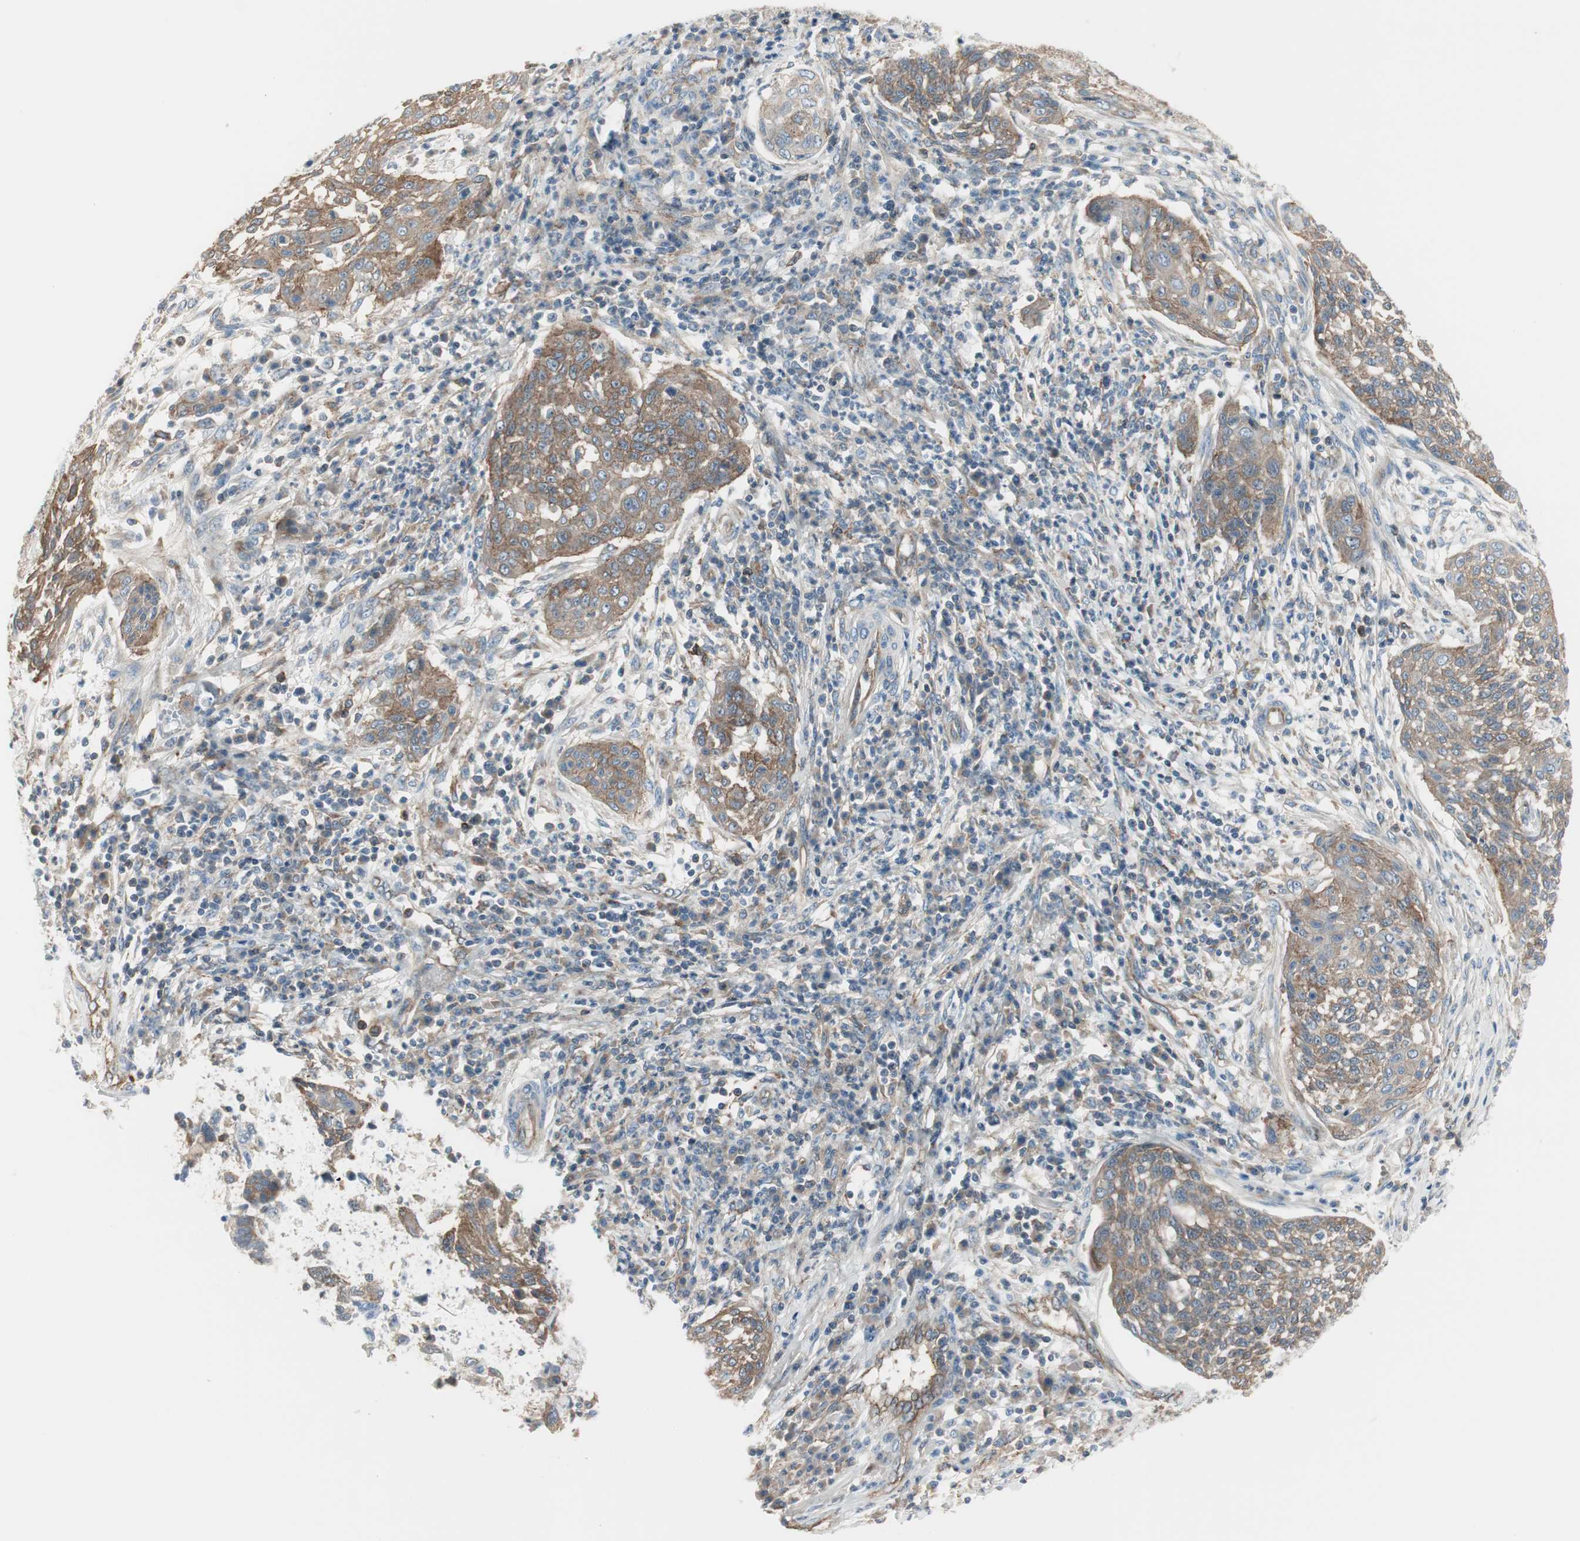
{"staining": {"intensity": "weak", "quantity": ">75%", "location": "cytoplasmic/membranous"}, "tissue": "cervical cancer", "cell_type": "Tumor cells", "image_type": "cancer", "snomed": [{"axis": "morphology", "description": "Squamous cell carcinoma, NOS"}, {"axis": "topography", "description": "Cervix"}], "caption": "Cervical cancer was stained to show a protein in brown. There is low levels of weak cytoplasmic/membranous expression in about >75% of tumor cells. (brown staining indicates protein expression, while blue staining denotes nuclei).", "gene": "AGFG1", "patient": {"sex": "female", "age": 34}}